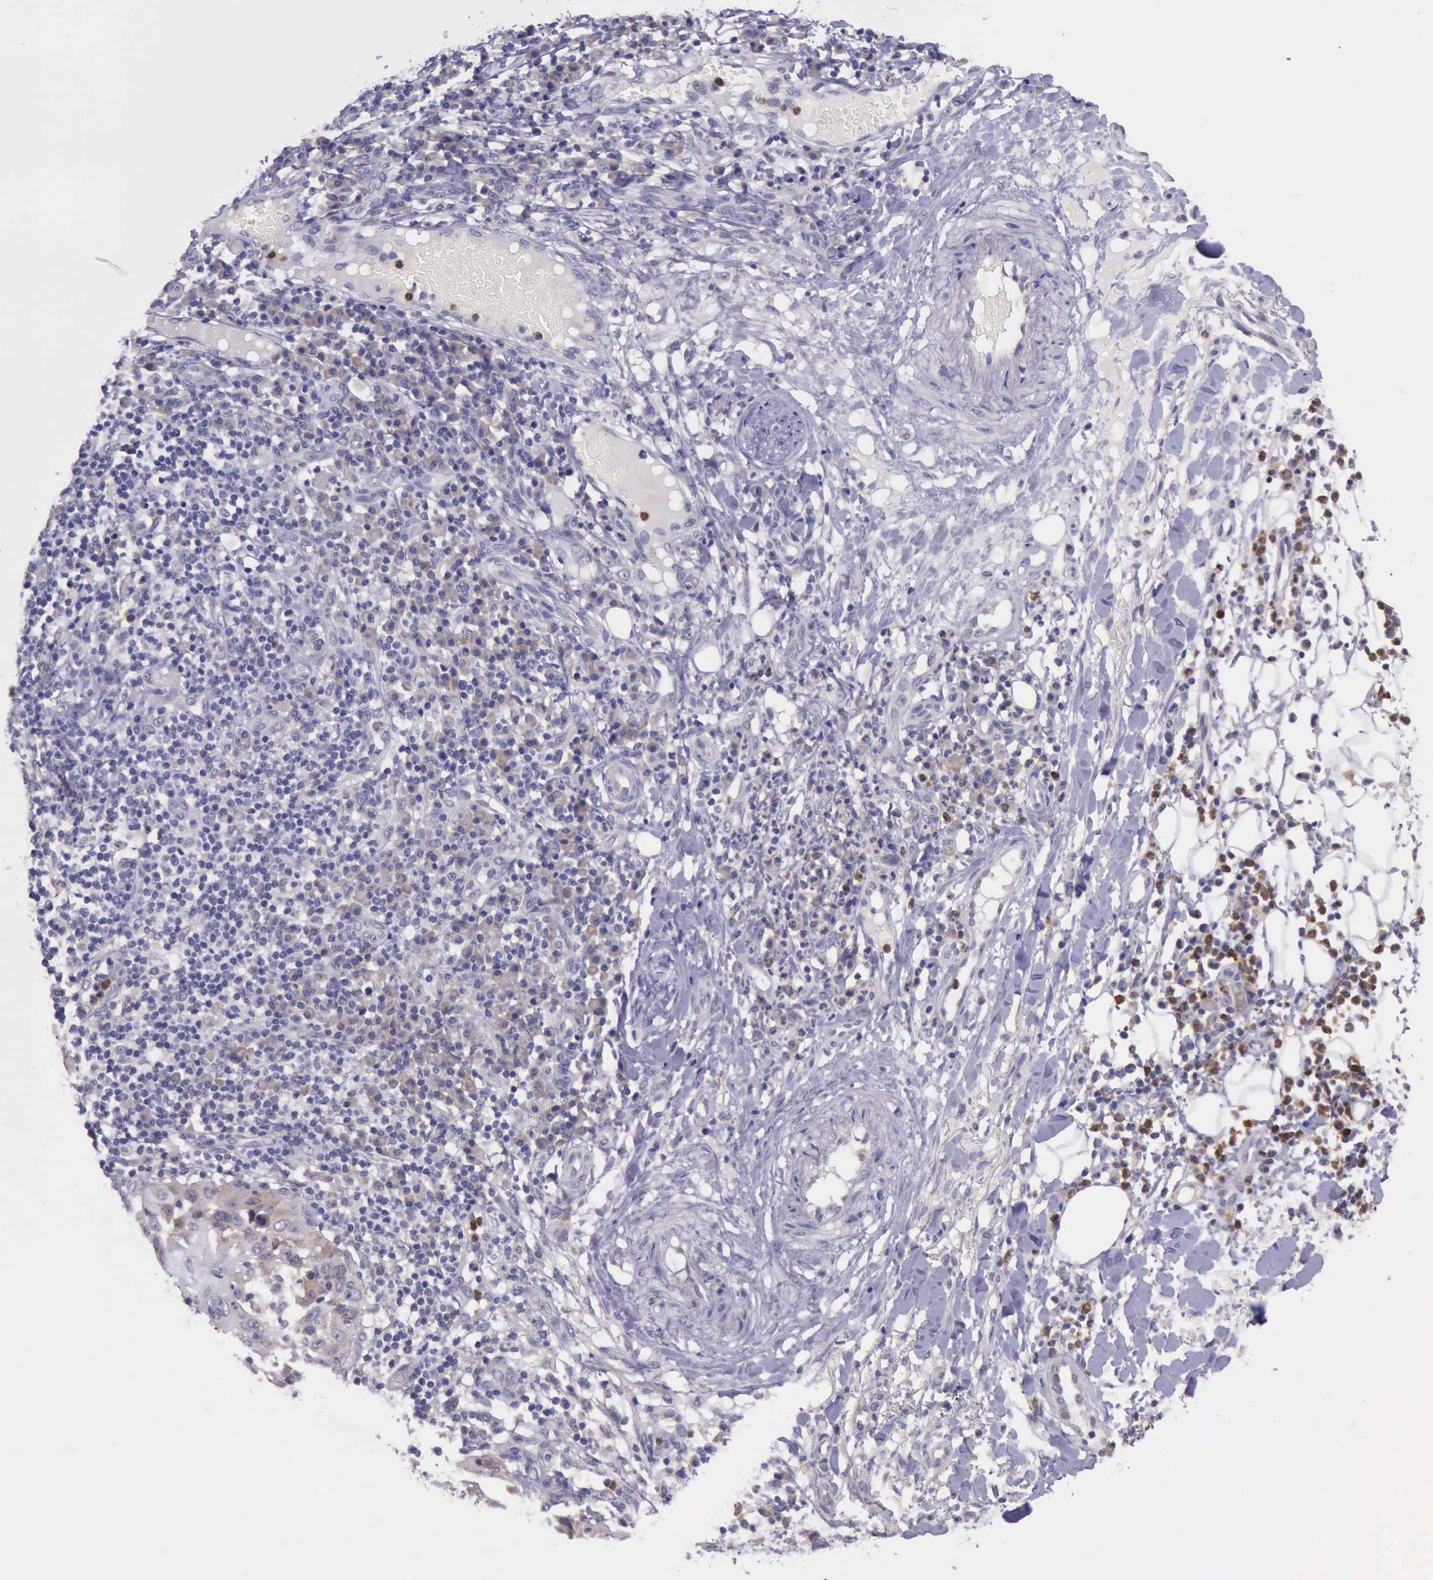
{"staining": {"intensity": "weak", "quantity": ">75%", "location": "cytoplasmic/membranous"}, "tissue": "skin cancer", "cell_type": "Tumor cells", "image_type": "cancer", "snomed": [{"axis": "morphology", "description": "Squamous cell carcinoma, NOS"}, {"axis": "topography", "description": "Skin"}], "caption": "Tumor cells reveal weak cytoplasmic/membranous expression in about >75% of cells in squamous cell carcinoma (skin).", "gene": "PLEK2", "patient": {"sex": "female", "age": 89}}